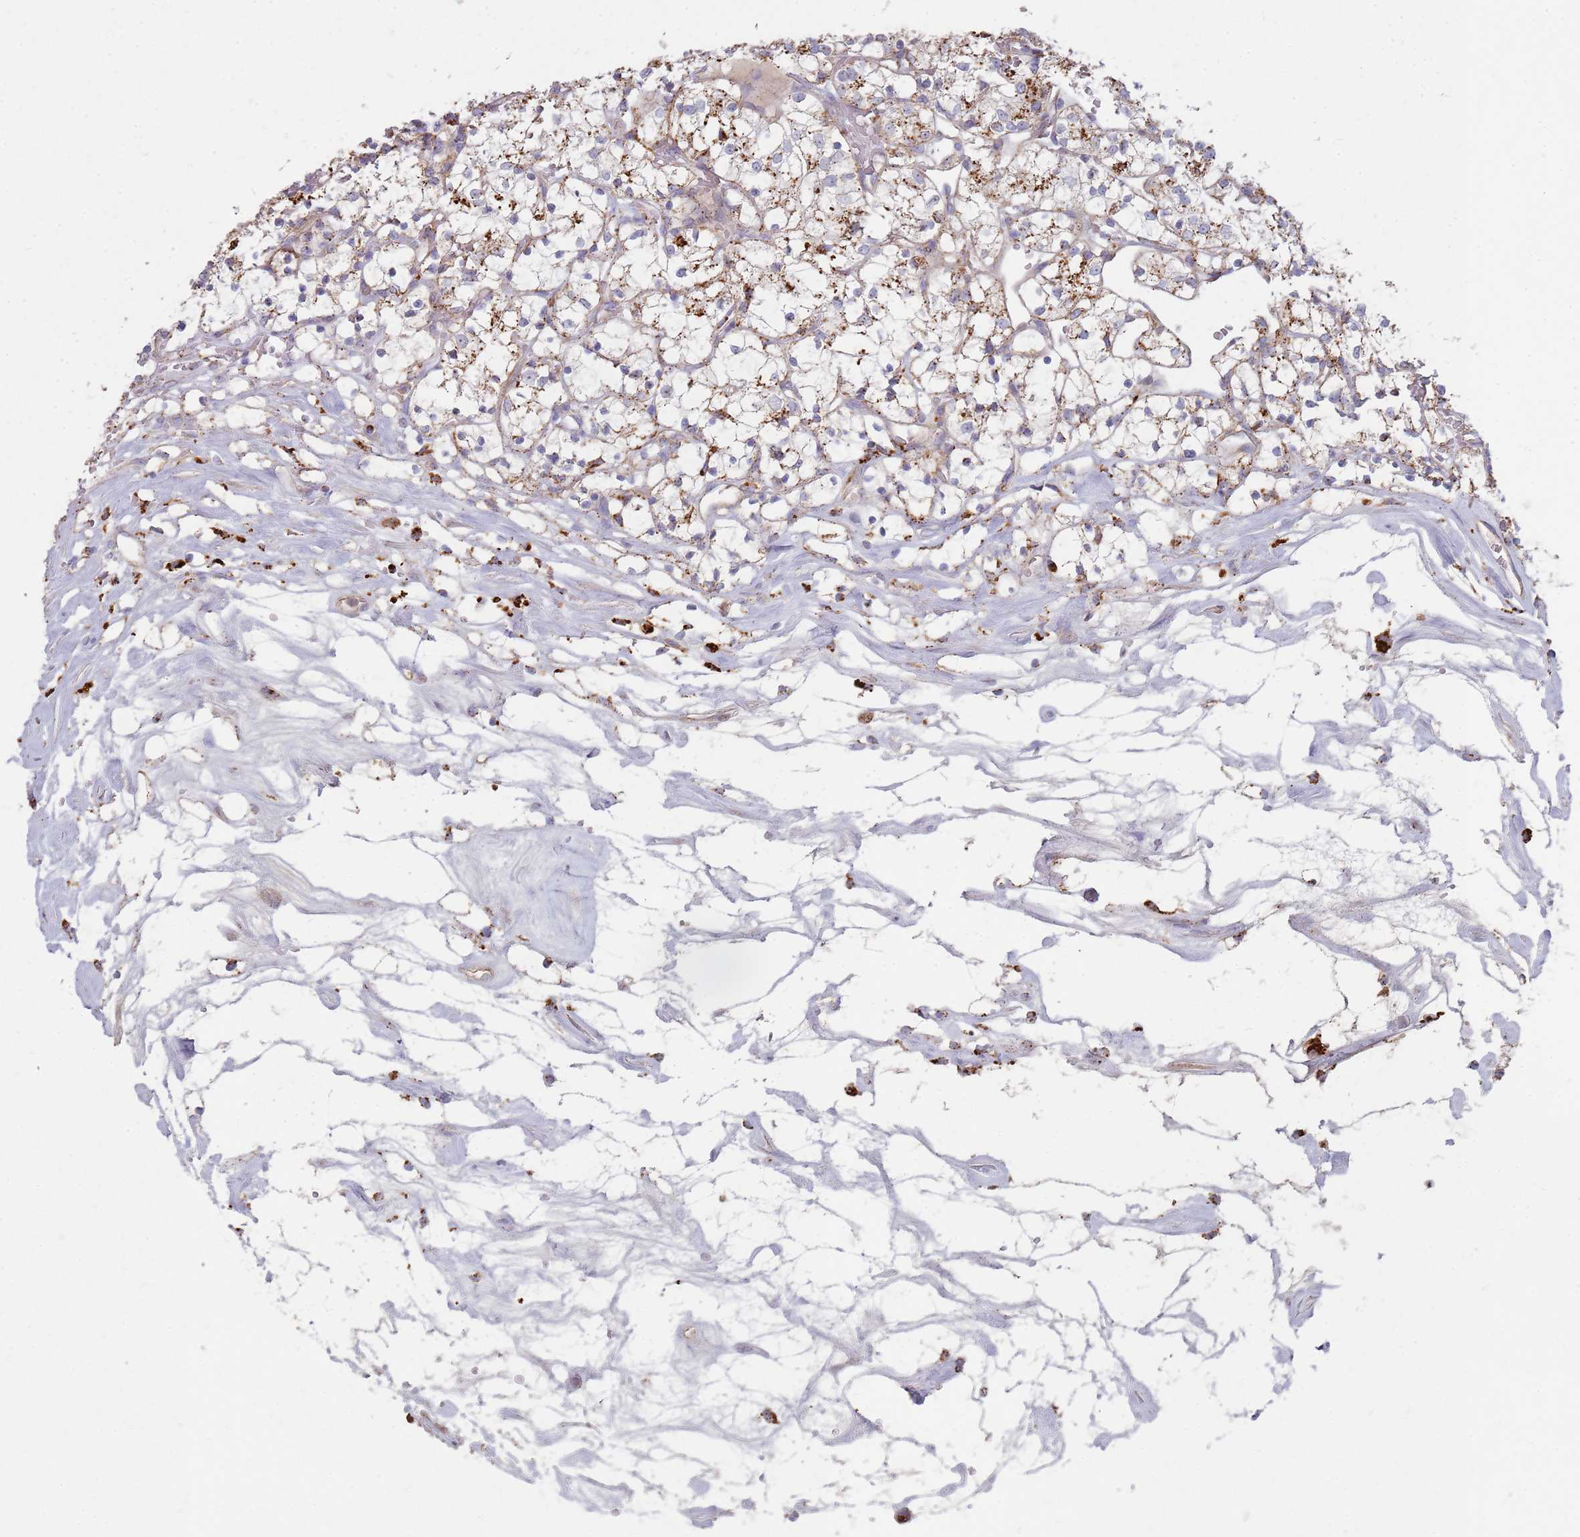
{"staining": {"intensity": "moderate", "quantity": "25%-75%", "location": "cytoplasmic/membranous"}, "tissue": "renal cancer", "cell_type": "Tumor cells", "image_type": "cancer", "snomed": [{"axis": "morphology", "description": "Adenocarcinoma, NOS"}, {"axis": "topography", "description": "Kidney"}], "caption": "Protein analysis of renal cancer tissue demonstrates moderate cytoplasmic/membranous expression in approximately 25%-75% of tumor cells.", "gene": "TMEM229B", "patient": {"sex": "female", "age": 69}}